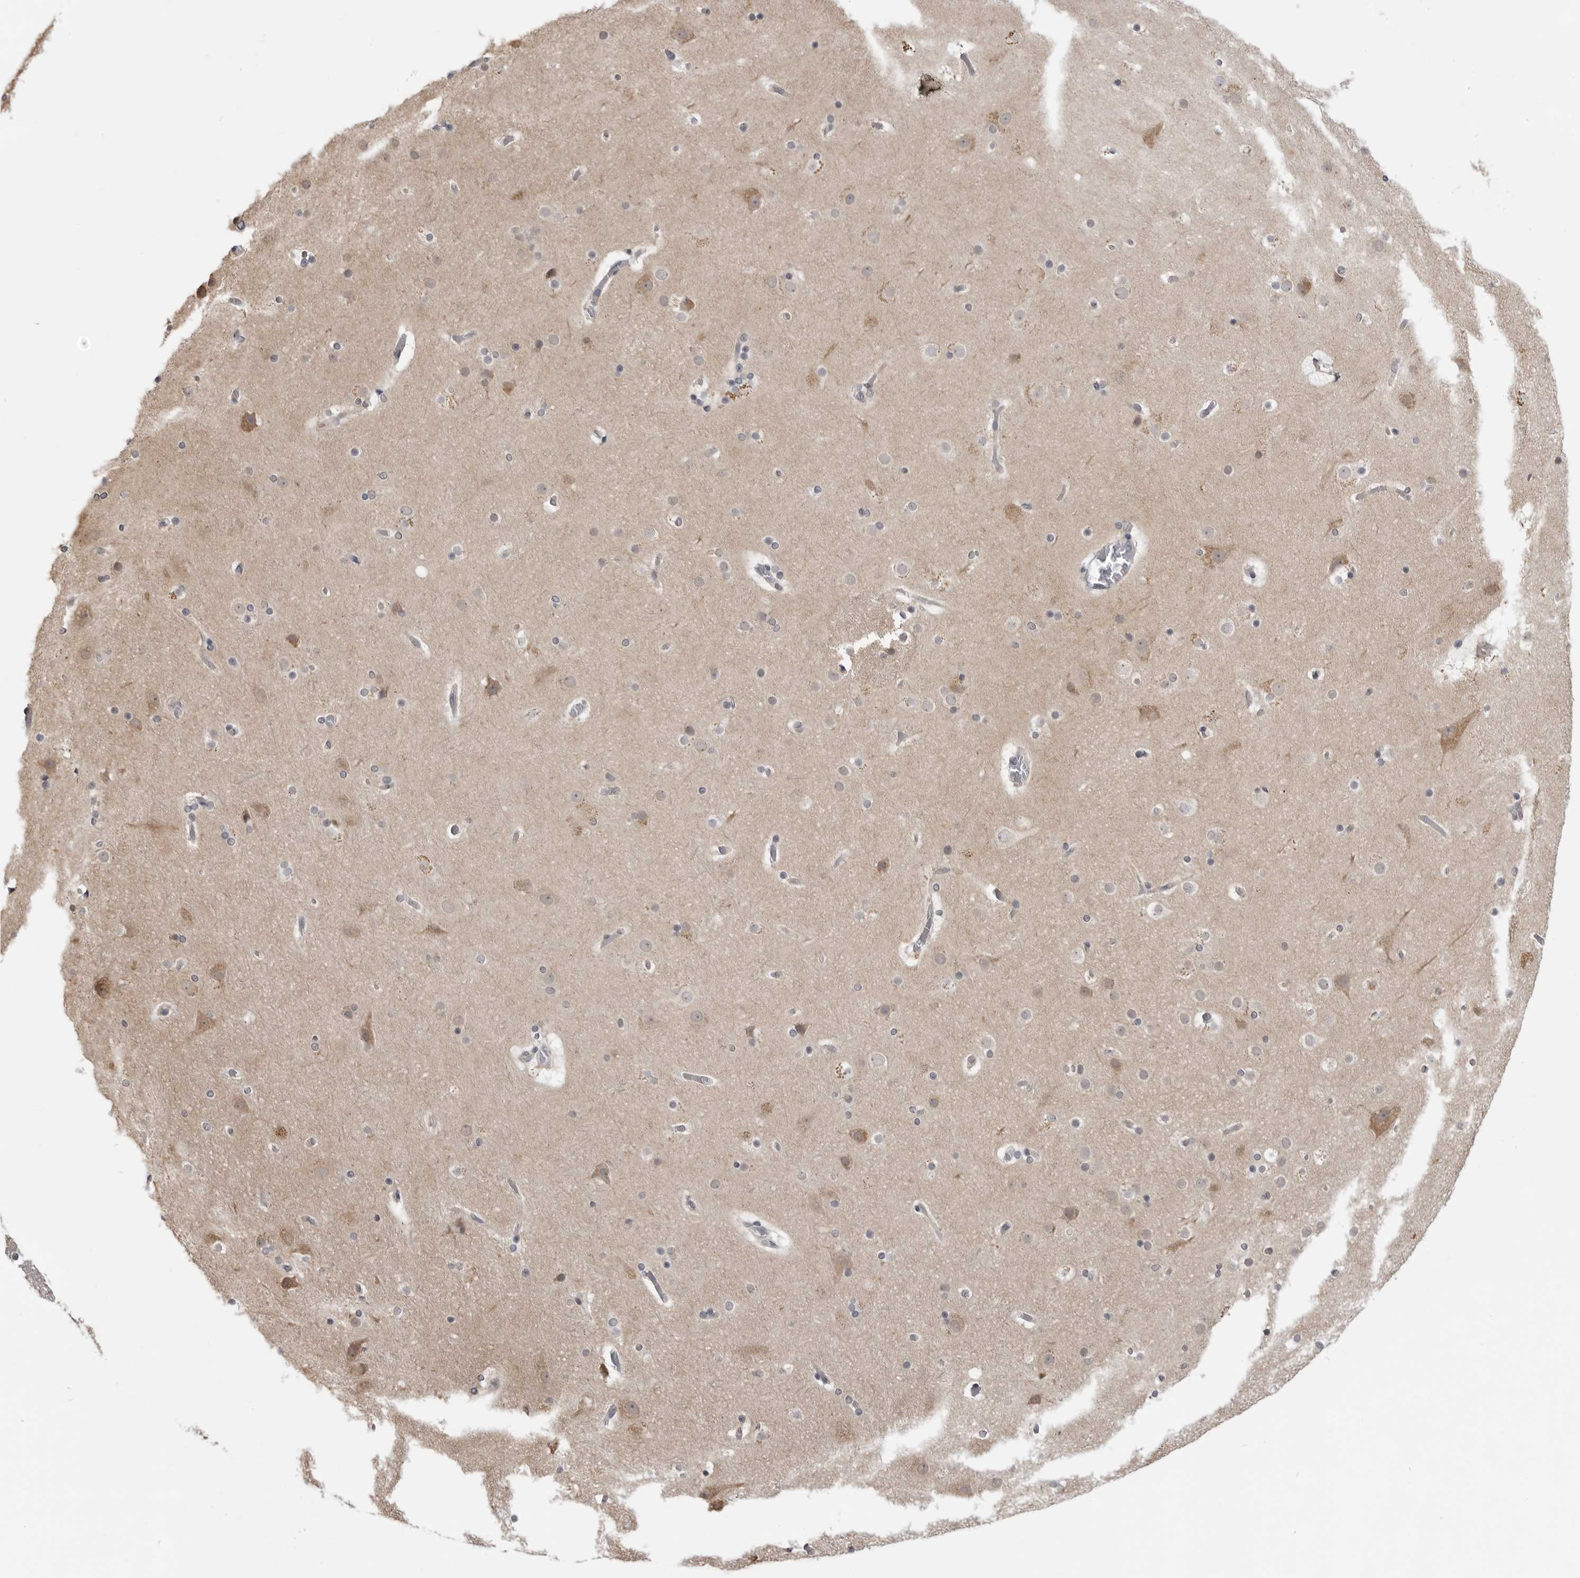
{"staining": {"intensity": "negative", "quantity": "none", "location": "none"}, "tissue": "cerebral cortex", "cell_type": "Endothelial cells", "image_type": "normal", "snomed": [{"axis": "morphology", "description": "Normal tissue, NOS"}, {"axis": "topography", "description": "Cerebral cortex"}], "caption": "Immunohistochemistry (IHC) micrograph of normal cerebral cortex: cerebral cortex stained with DAB demonstrates no significant protein staining in endothelial cells.", "gene": "FH", "patient": {"sex": "male", "age": 57}}